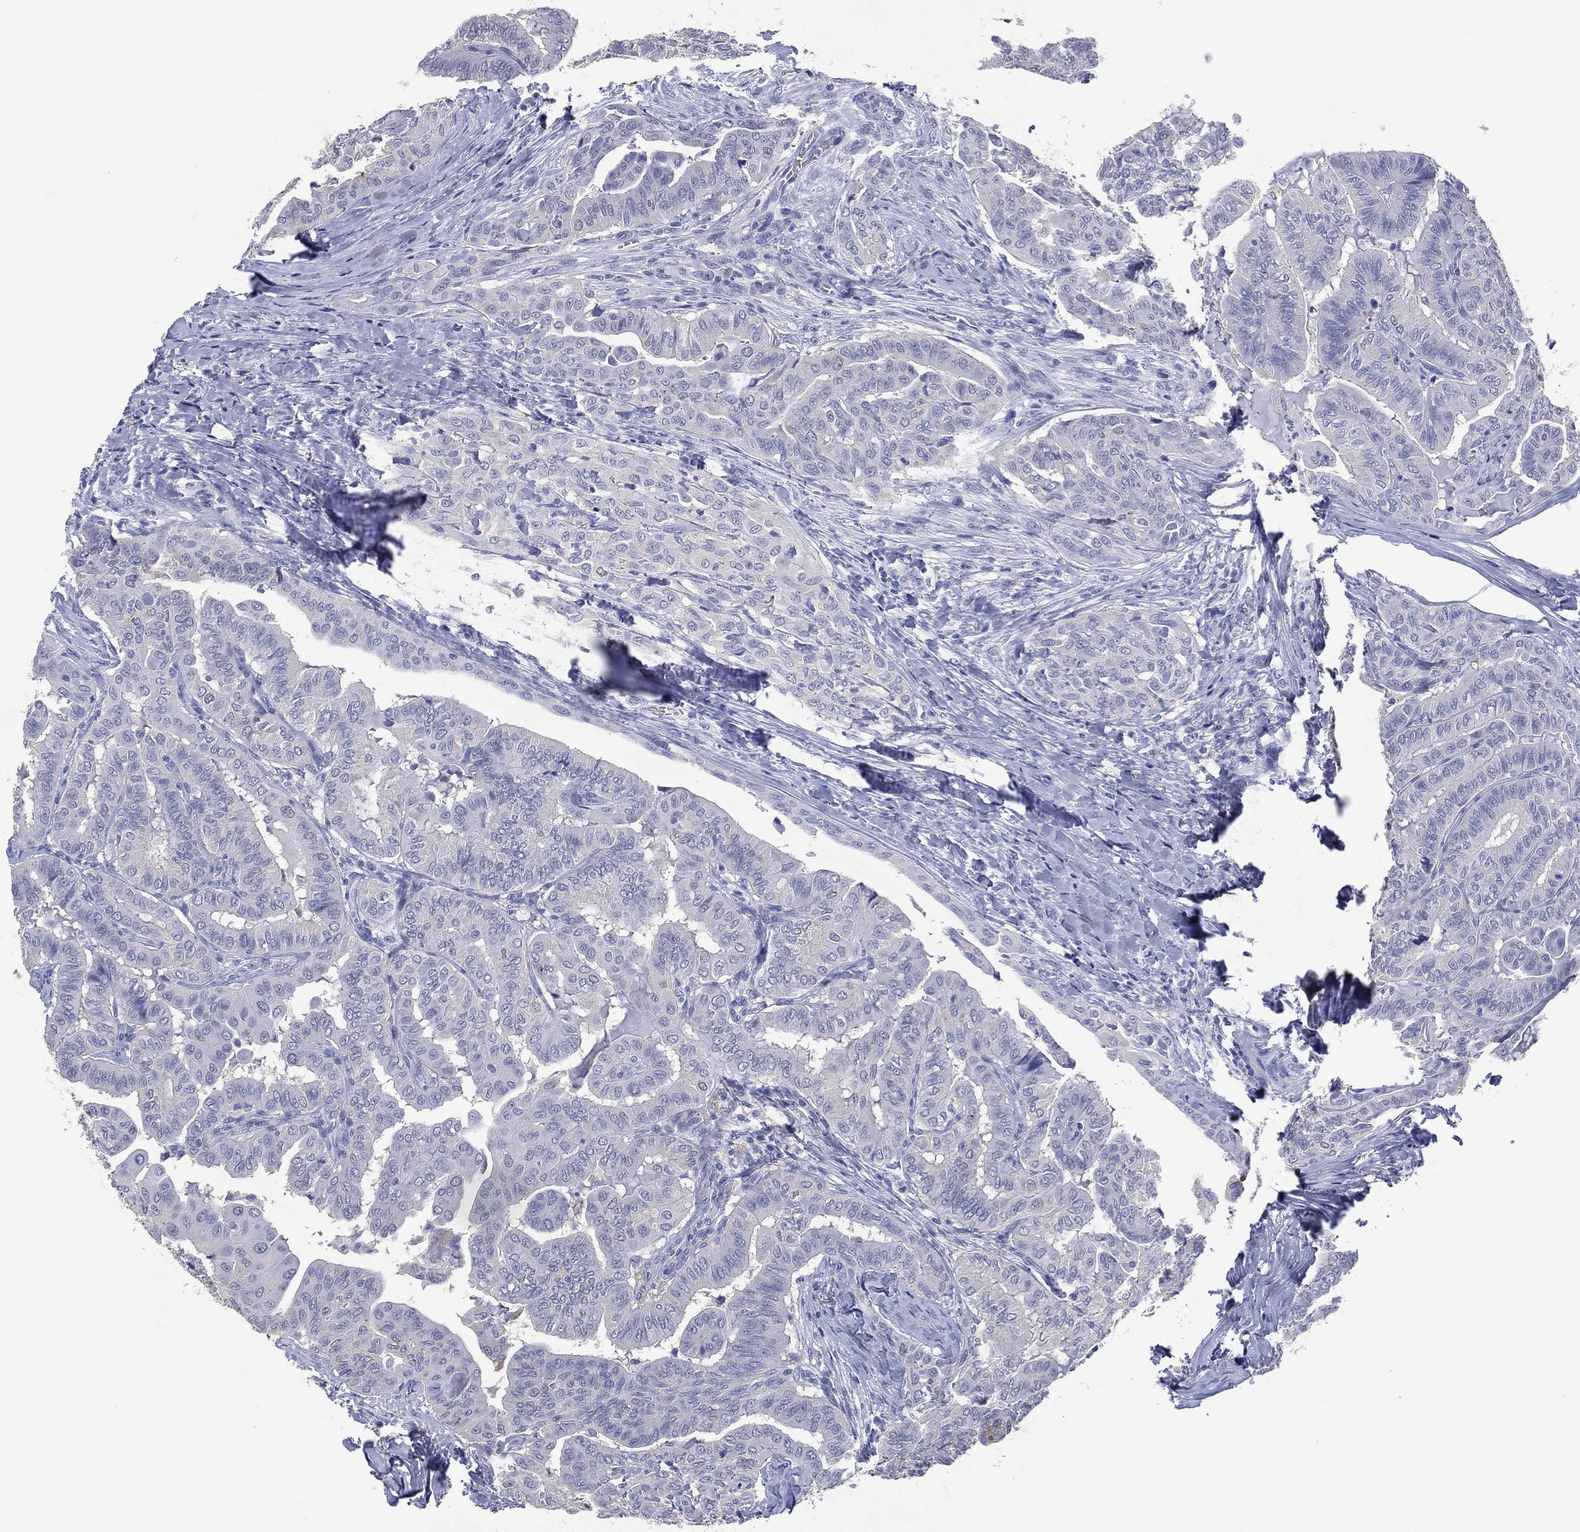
{"staining": {"intensity": "negative", "quantity": "none", "location": "none"}, "tissue": "thyroid cancer", "cell_type": "Tumor cells", "image_type": "cancer", "snomed": [{"axis": "morphology", "description": "Papillary adenocarcinoma, NOS"}, {"axis": "topography", "description": "Thyroid gland"}], "caption": "A photomicrograph of thyroid papillary adenocarcinoma stained for a protein shows no brown staining in tumor cells.", "gene": "FSCN2", "patient": {"sex": "female", "age": 68}}